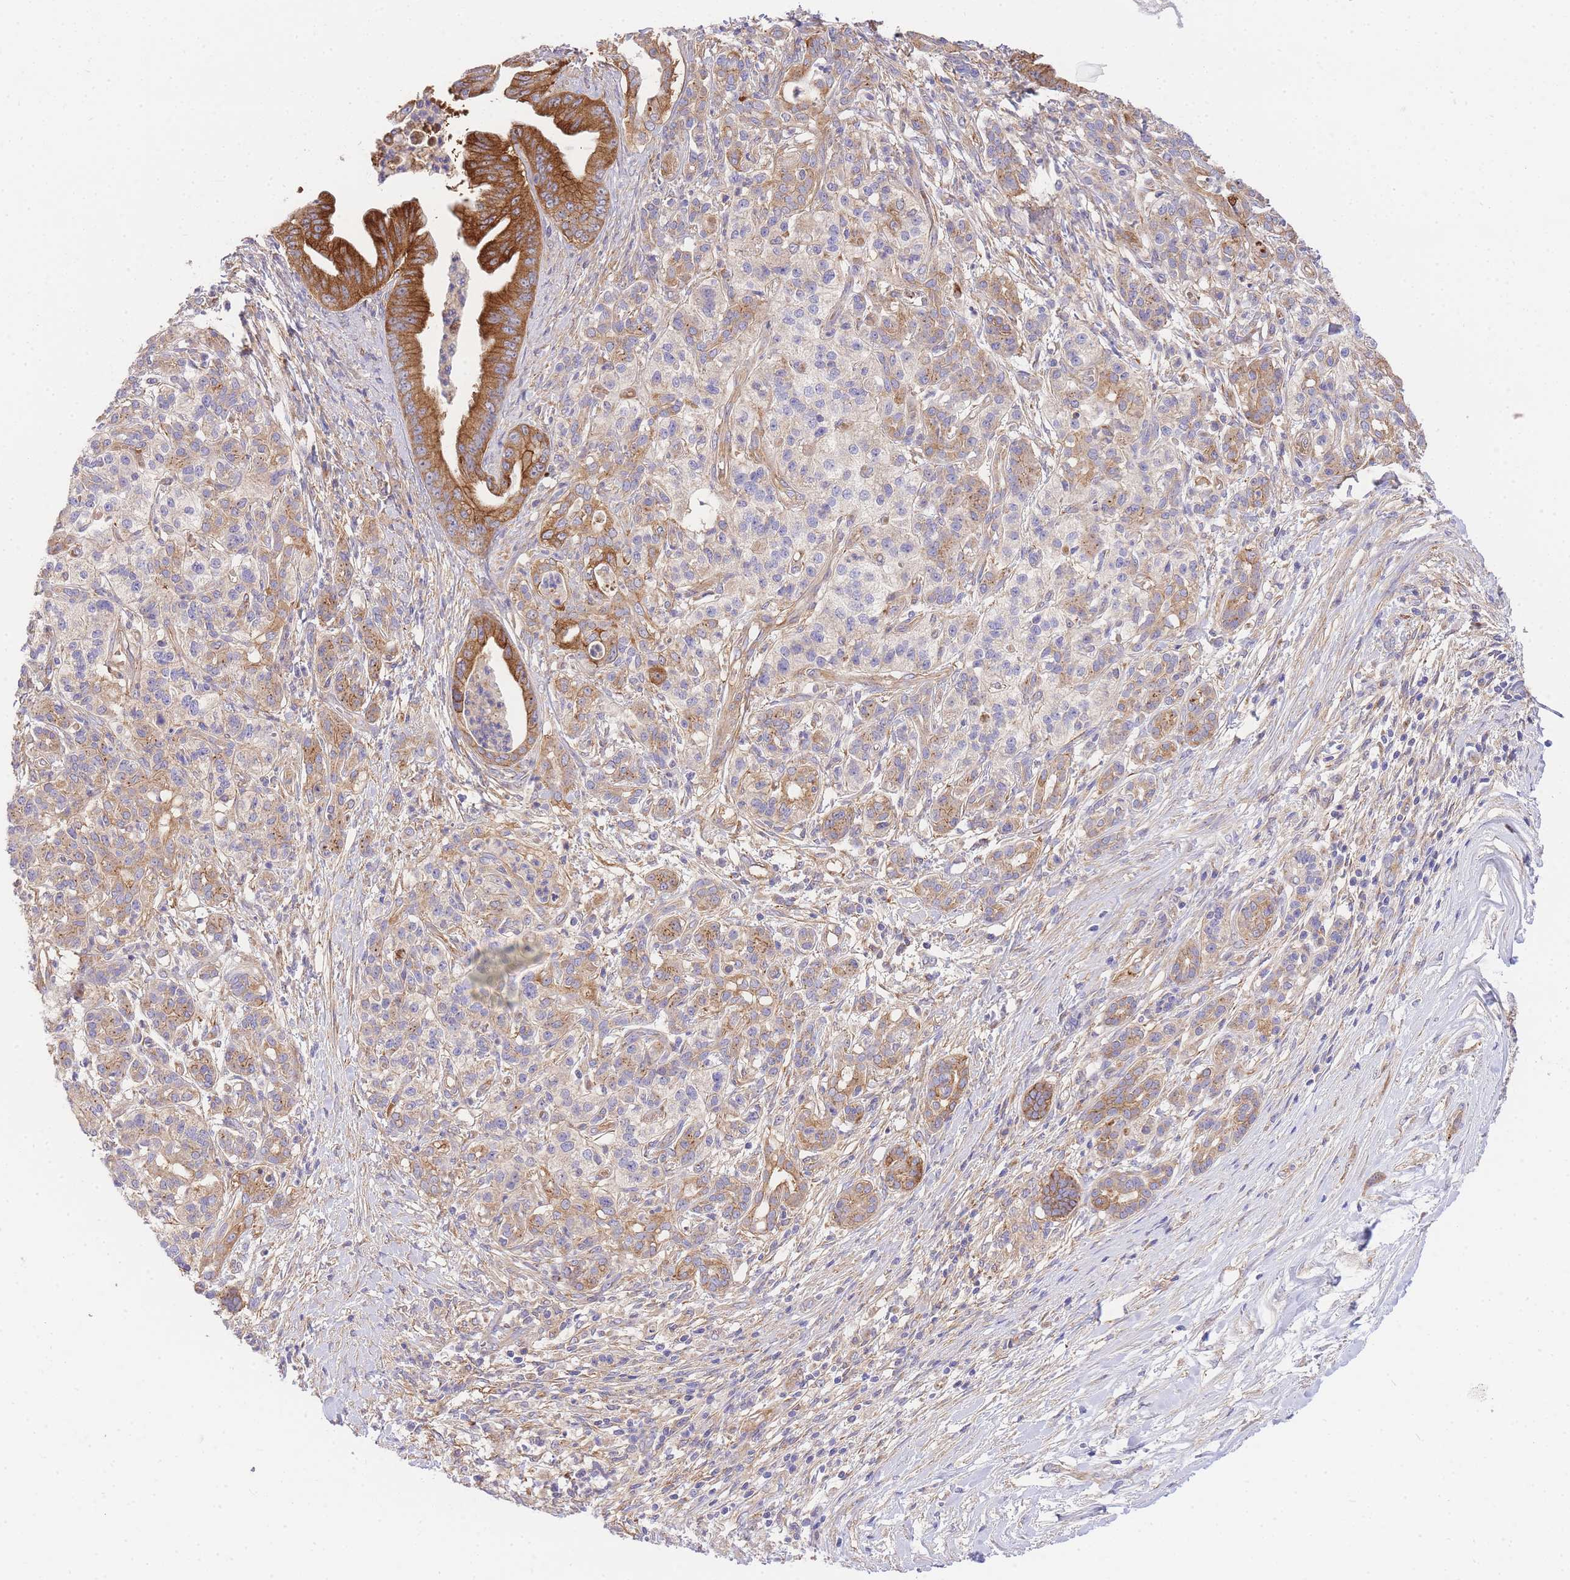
{"staining": {"intensity": "strong", "quantity": ">75%", "location": "cytoplasmic/membranous"}, "tissue": "pancreatic cancer", "cell_type": "Tumor cells", "image_type": "cancer", "snomed": [{"axis": "morphology", "description": "Adenocarcinoma, NOS"}, {"axis": "topography", "description": "Pancreas"}], "caption": "A high amount of strong cytoplasmic/membranous positivity is seen in approximately >75% of tumor cells in pancreatic cancer tissue.", "gene": "INSYN2B", "patient": {"sex": "male", "age": 58}}